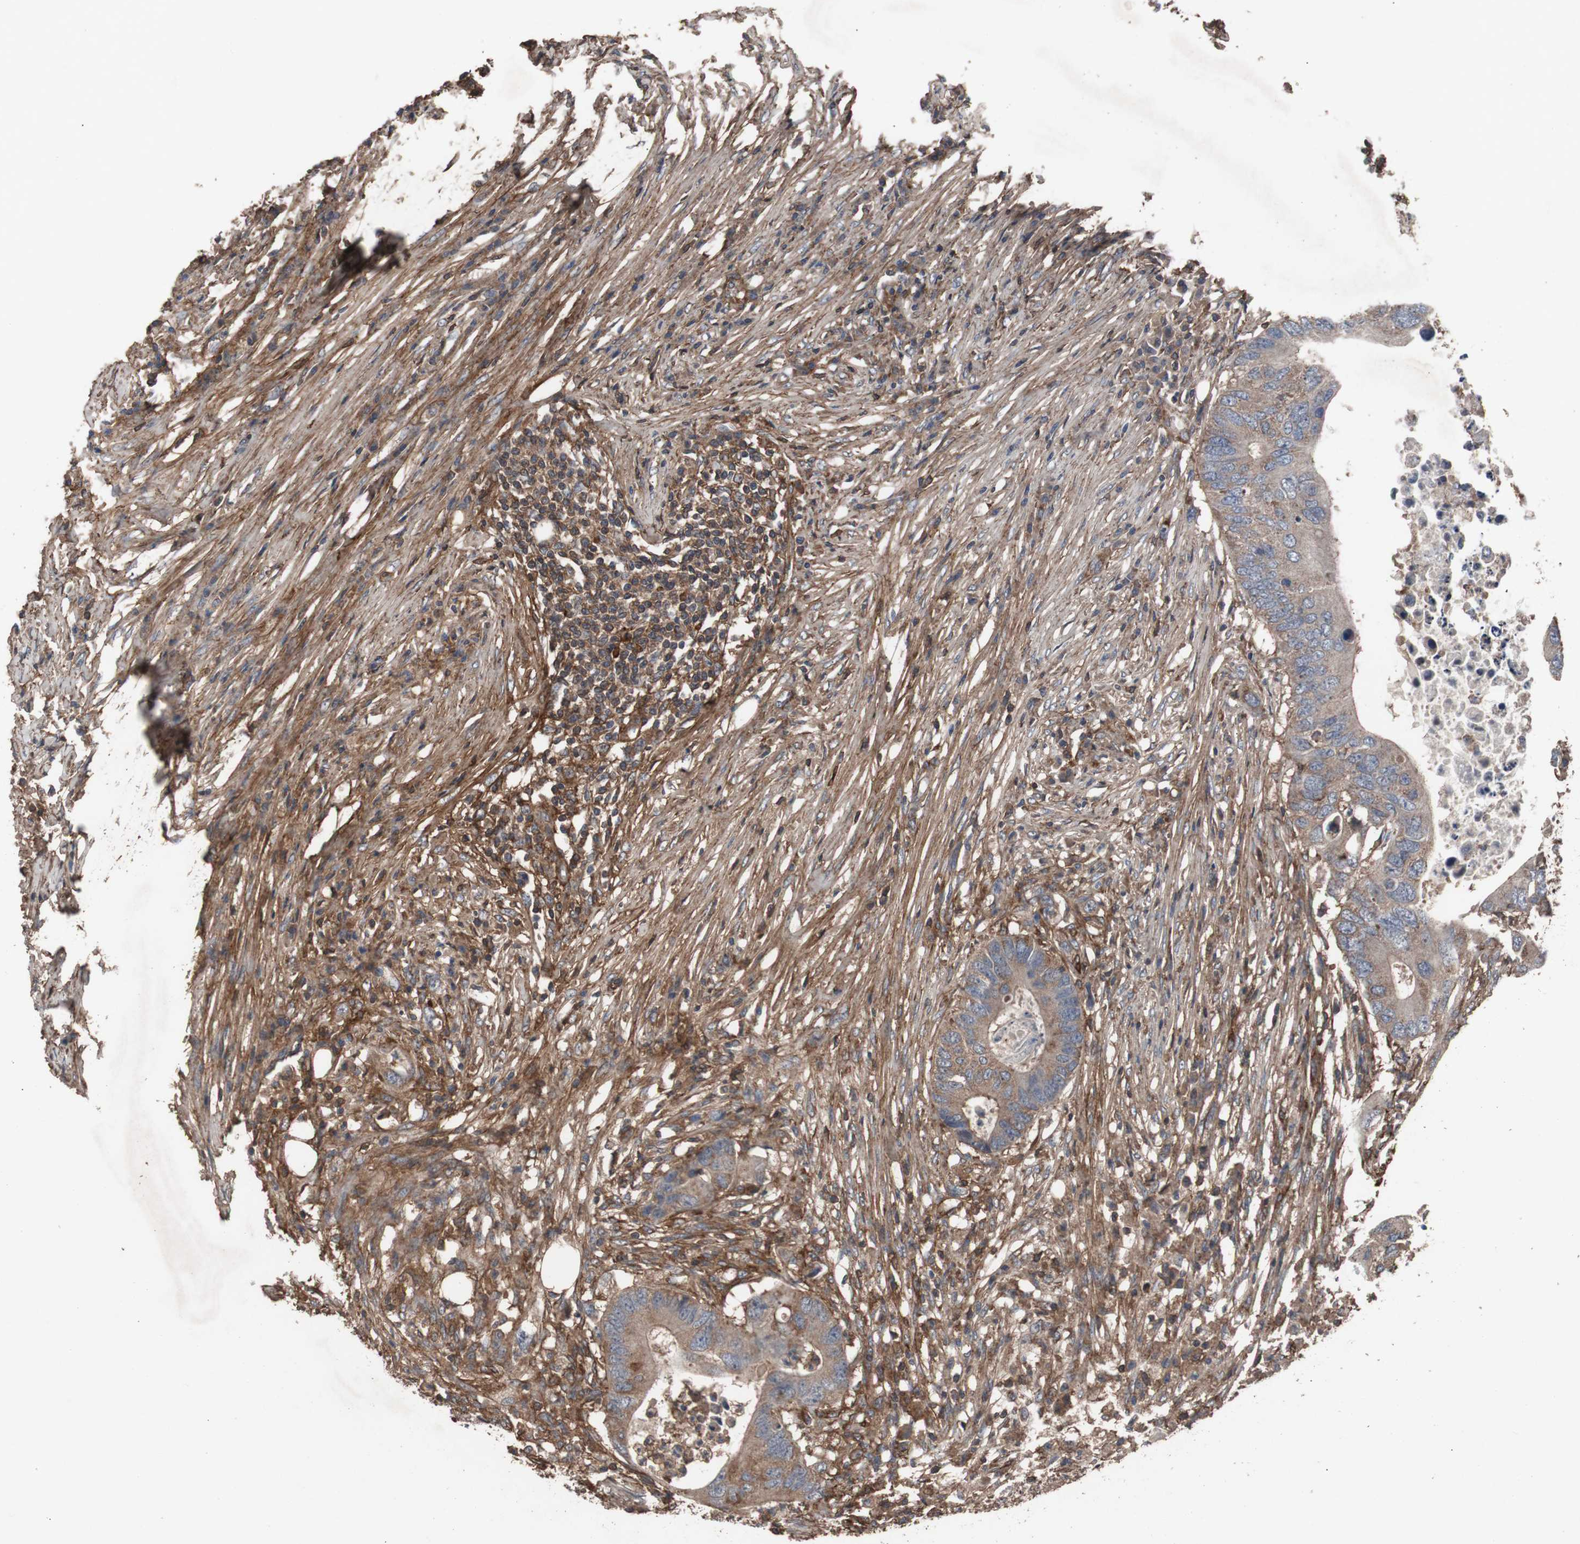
{"staining": {"intensity": "moderate", "quantity": ">75%", "location": "cytoplasmic/membranous"}, "tissue": "colorectal cancer", "cell_type": "Tumor cells", "image_type": "cancer", "snomed": [{"axis": "morphology", "description": "Adenocarcinoma, NOS"}, {"axis": "topography", "description": "Colon"}], "caption": "Brown immunohistochemical staining in colorectal adenocarcinoma demonstrates moderate cytoplasmic/membranous expression in approximately >75% of tumor cells.", "gene": "COL6A2", "patient": {"sex": "male", "age": 71}}